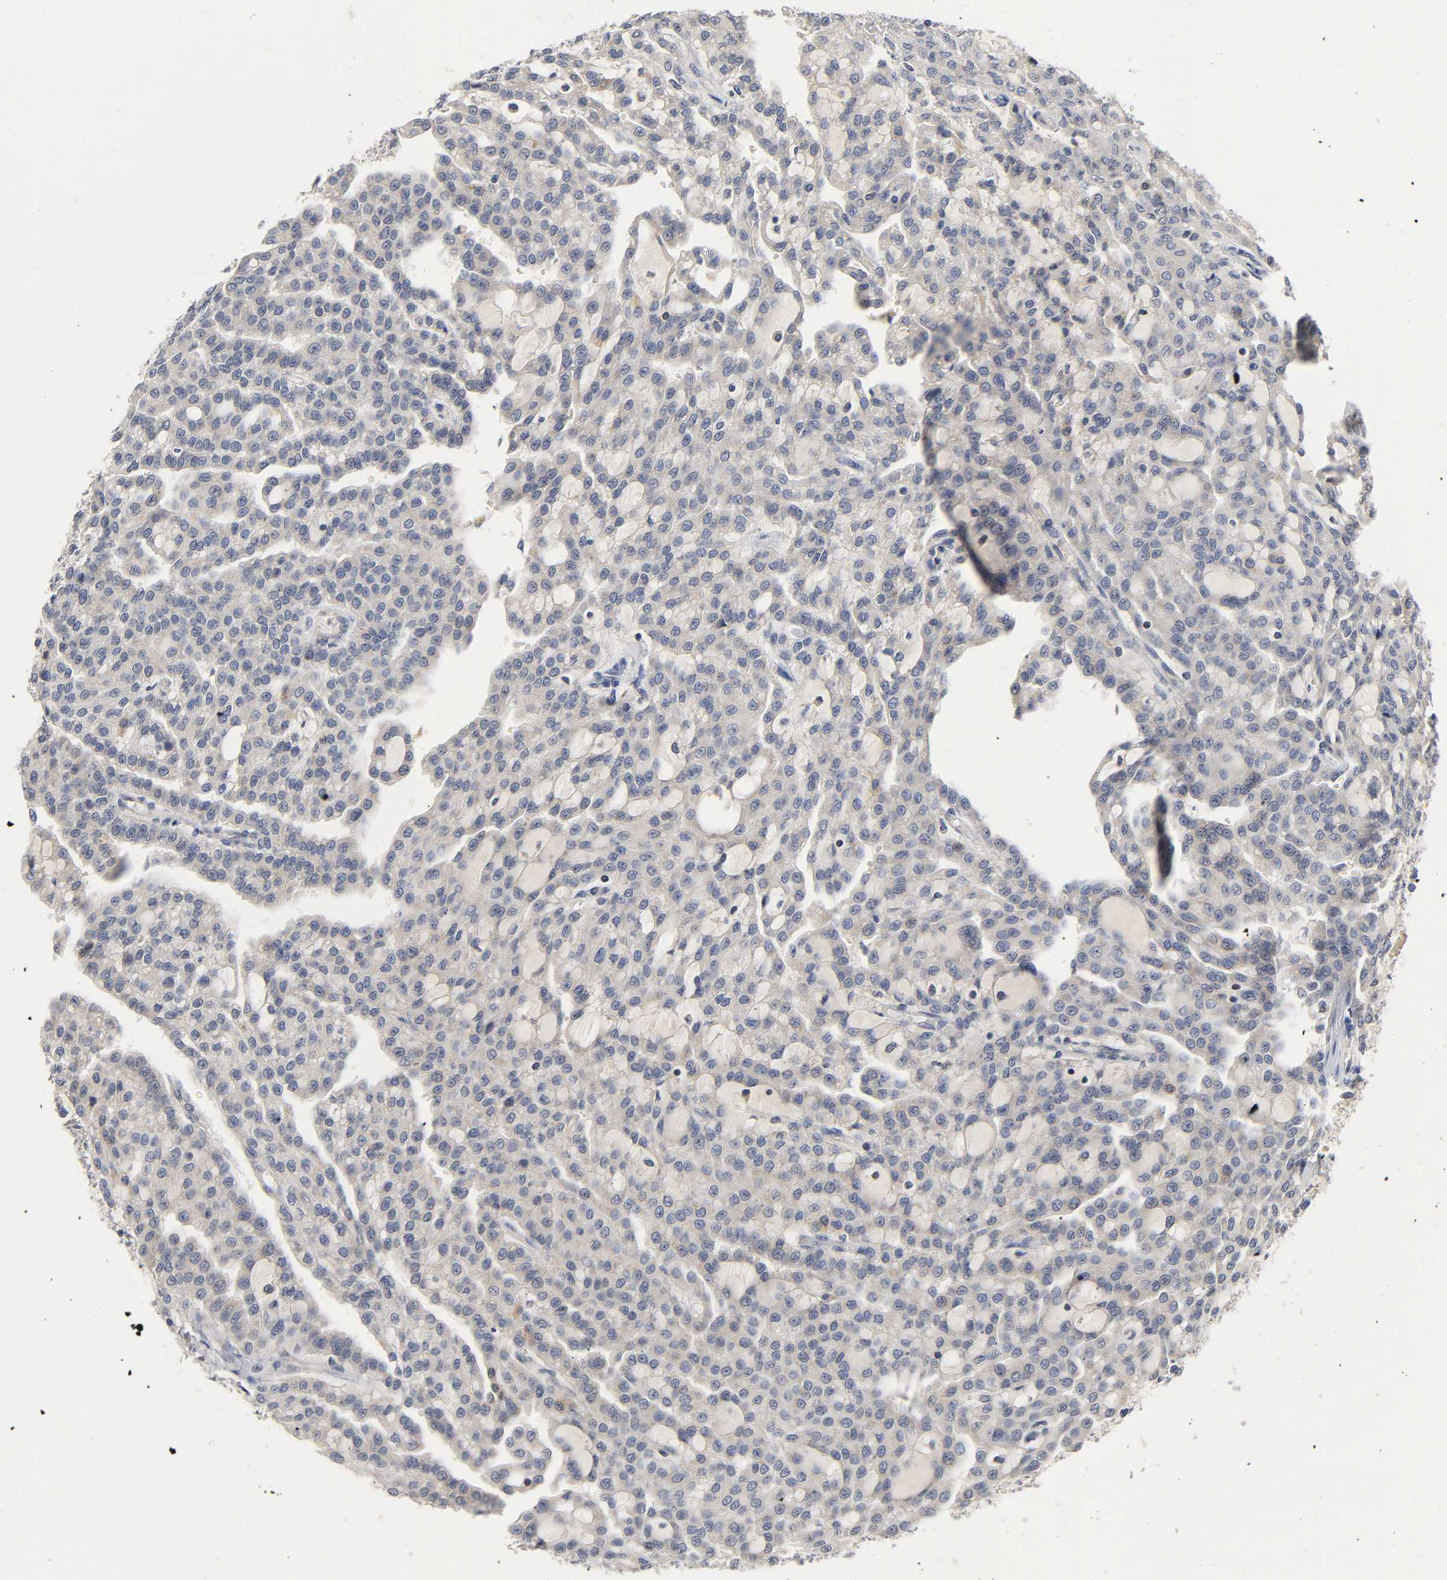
{"staining": {"intensity": "negative", "quantity": "none", "location": "none"}, "tissue": "renal cancer", "cell_type": "Tumor cells", "image_type": "cancer", "snomed": [{"axis": "morphology", "description": "Adenocarcinoma, NOS"}, {"axis": "topography", "description": "Kidney"}], "caption": "Adenocarcinoma (renal) was stained to show a protein in brown. There is no significant expression in tumor cells.", "gene": "NRP1", "patient": {"sex": "male", "age": 63}}